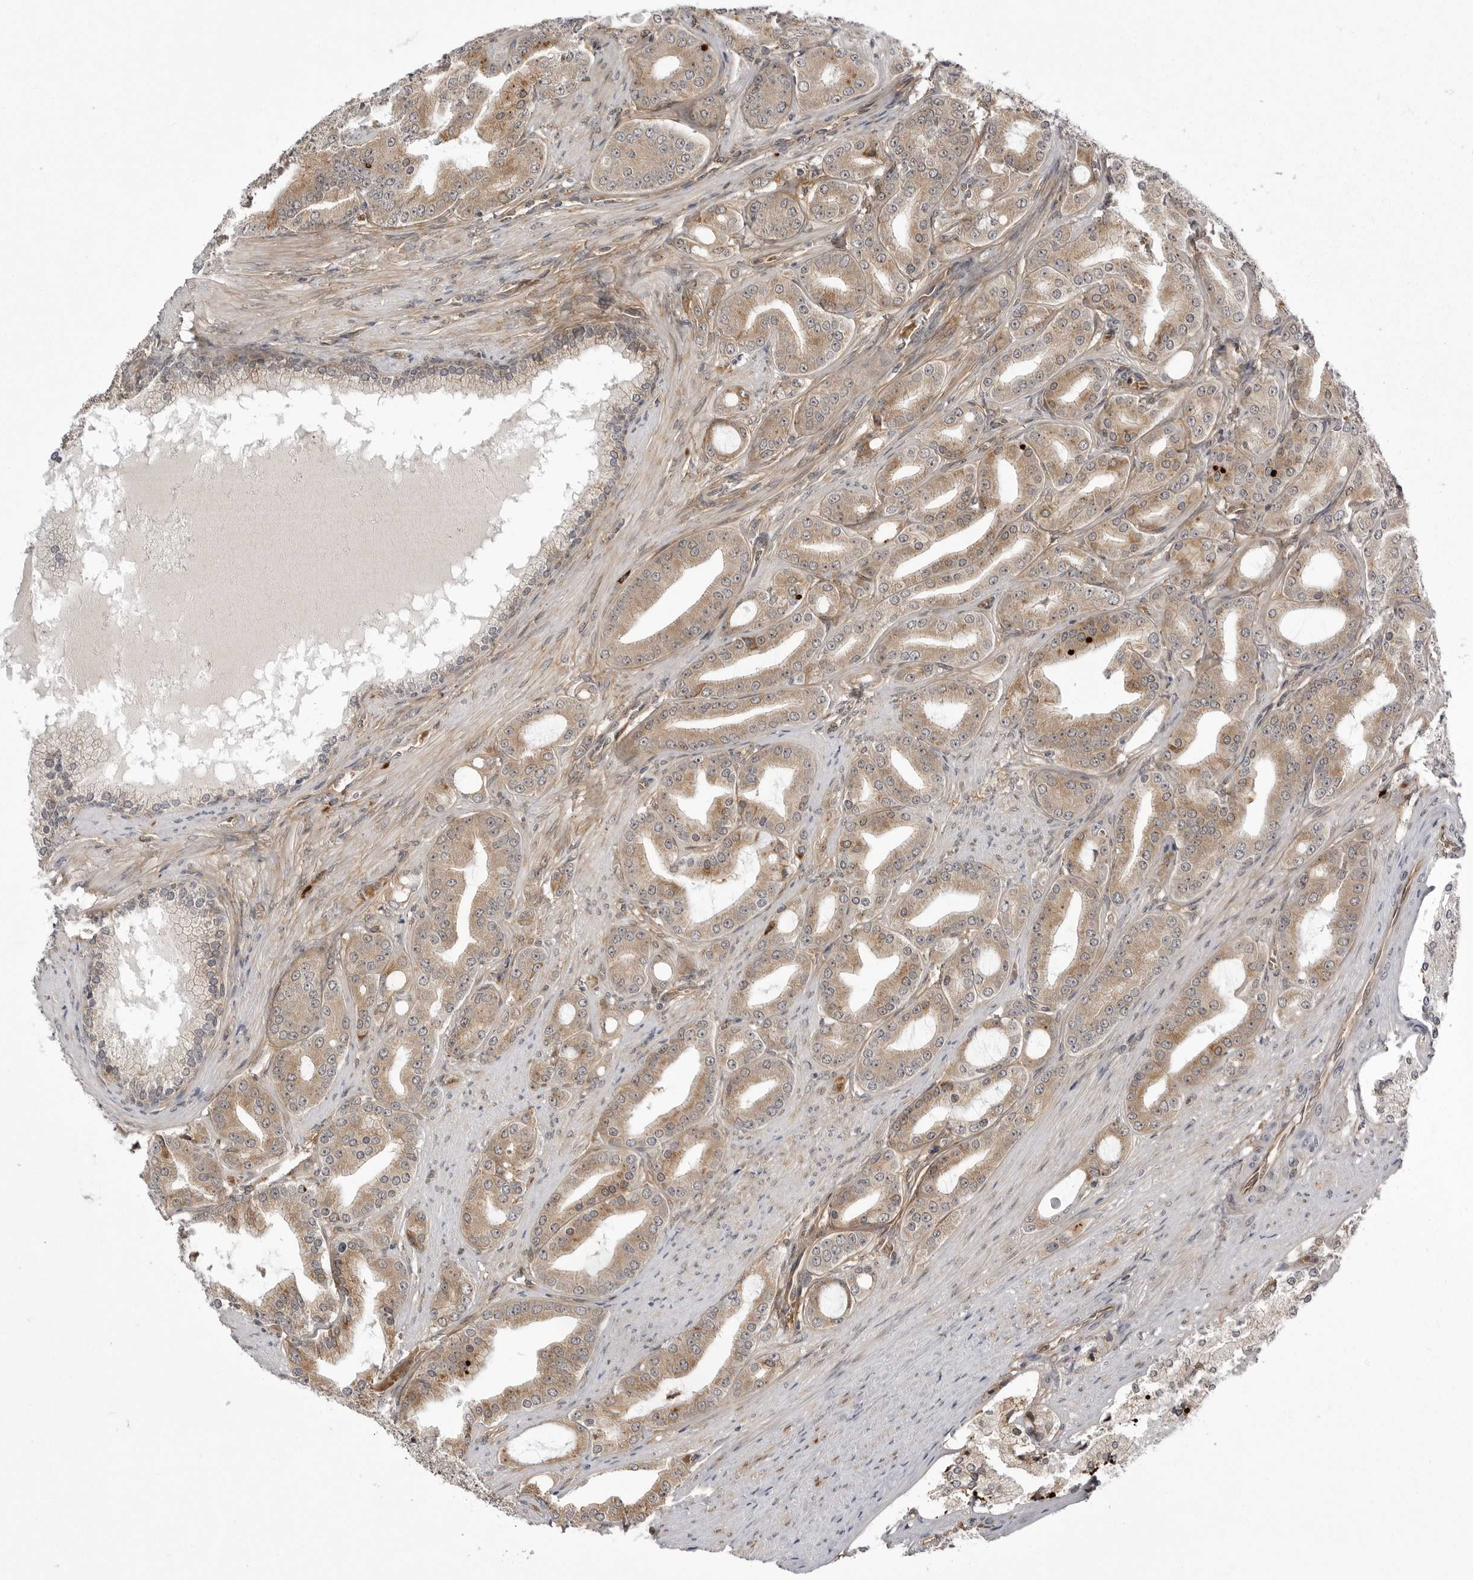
{"staining": {"intensity": "weak", "quantity": ">75%", "location": "cytoplasmic/membranous"}, "tissue": "prostate cancer", "cell_type": "Tumor cells", "image_type": "cancer", "snomed": [{"axis": "morphology", "description": "Adenocarcinoma, High grade"}, {"axis": "topography", "description": "Prostate"}], "caption": "Immunohistochemistry (IHC) (DAB (3,3'-diaminobenzidine)) staining of adenocarcinoma (high-grade) (prostate) demonstrates weak cytoplasmic/membranous protein positivity in about >75% of tumor cells. Using DAB (brown) and hematoxylin (blue) stains, captured at high magnification using brightfield microscopy.", "gene": "ARL5A", "patient": {"sex": "male", "age": 60}}